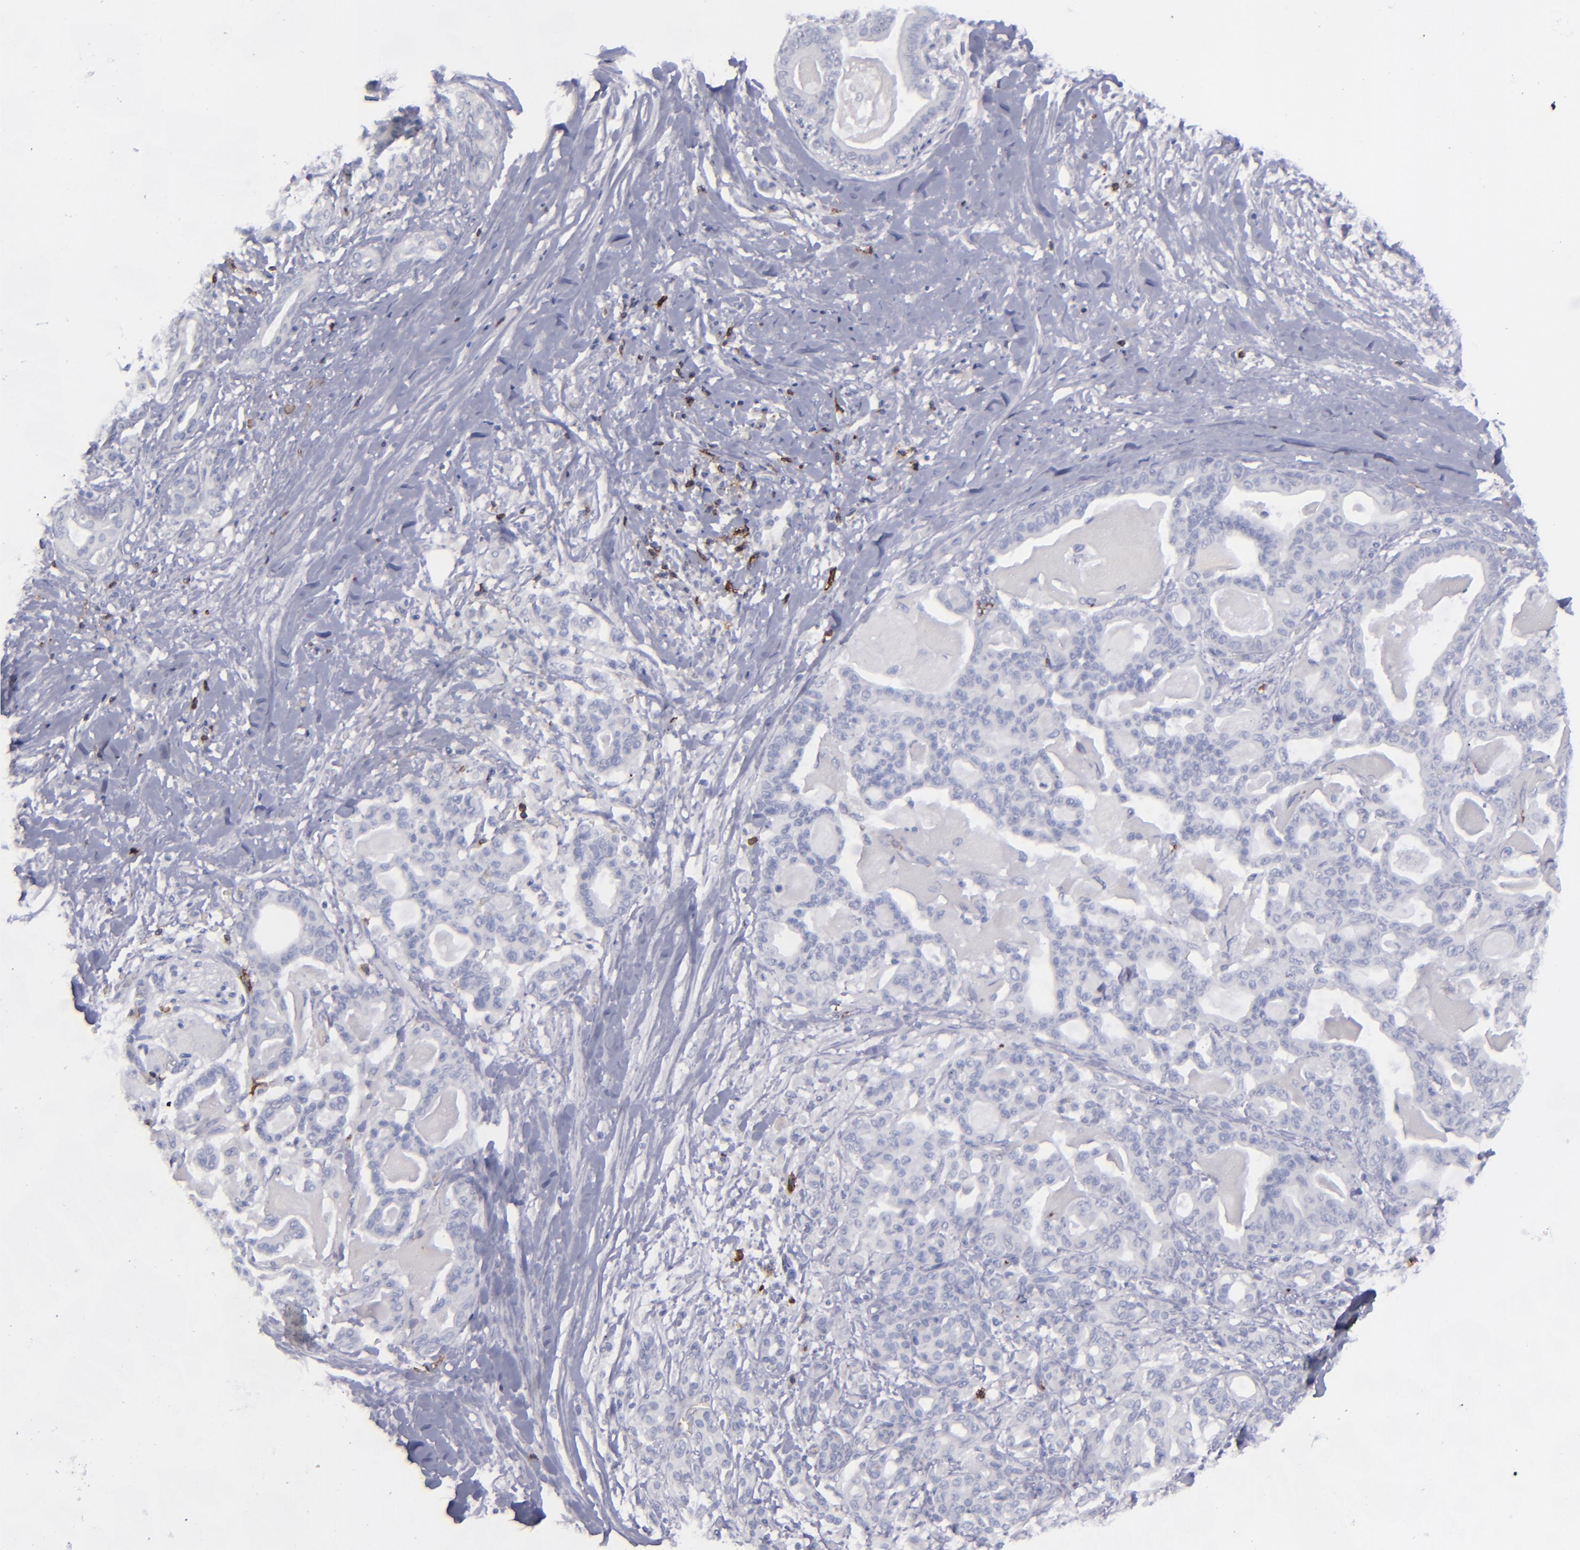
{"staining": {"intensity": "negative", "quantity": "none", "location": "none"}, "tissue": "pancreatic cancer", "cell_type": "Tumor cells", "image_type": "cancer", "snomed": [{"axis": "morphology", "description": "Adenocarcinoma, NOS"}, {"axis": "topography", "description": "Pancreas"}], "caption": "The photomicrograph displays no significant positivity in tumor cells of pancreatic cancer (adenocarcinoma).", "gene": "CD27", "patient": {"sex": "male", "age": 63}}